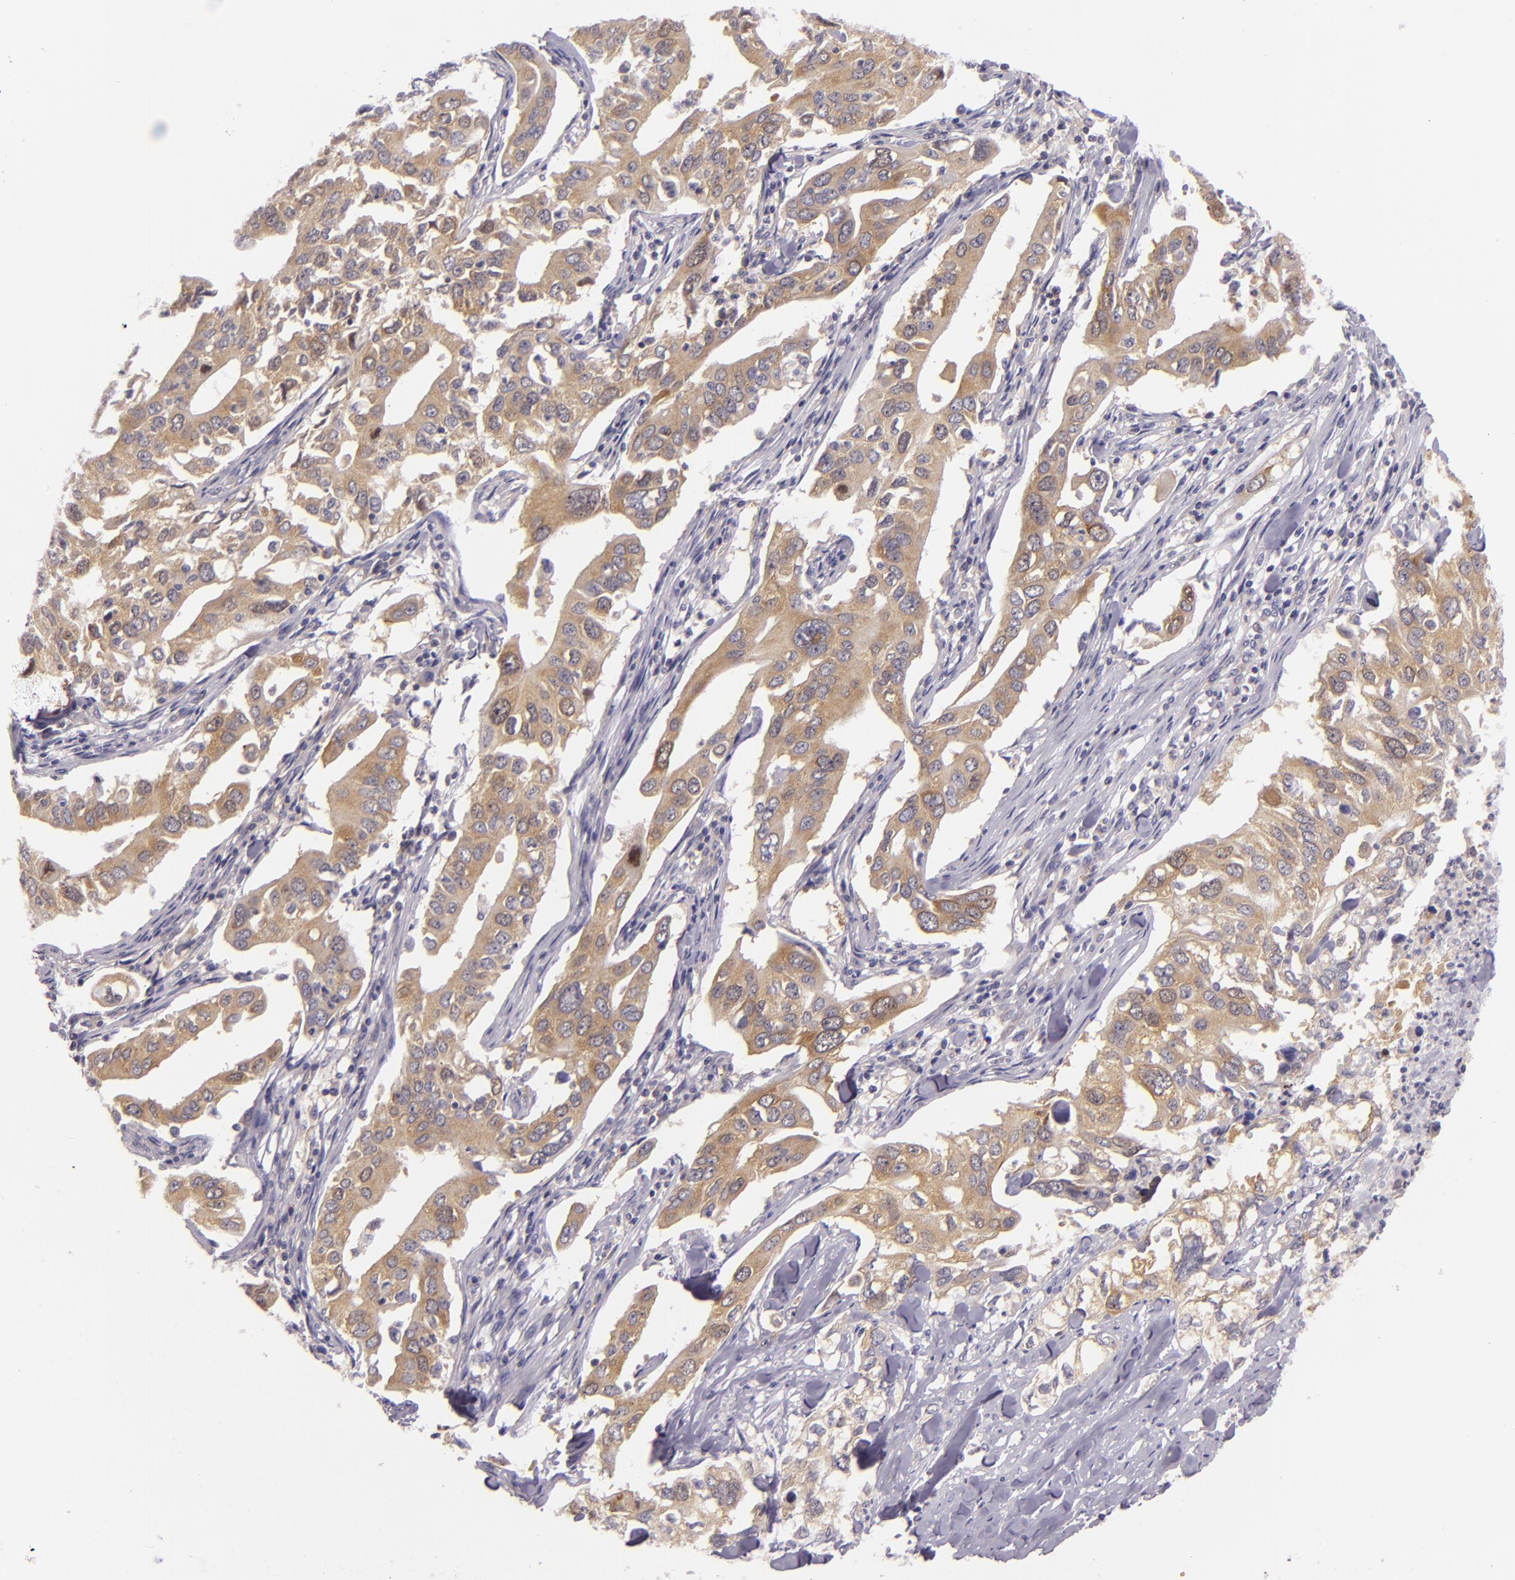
{"staining": {"intensity": "moderate", "quantity": "25%-75%", "location": "cytoplasmic/membranous"}, "tissue": "lung cancer", "cell_type": "Tumor cells", "image_type": "cancer", "snomed": [{"axis": "morphology", "description": "Adenocarcinoma, NOS"}, {"axis": "topography", "description": "Lung"}], "caption": "Lung cancer stained with a brown dye displays moderate cytoplasmic/membranous positive positivity in about 25%-75% of tumor cells.", "gene": "UPF3B", "patient": {"sex": "male", "age": 48}}